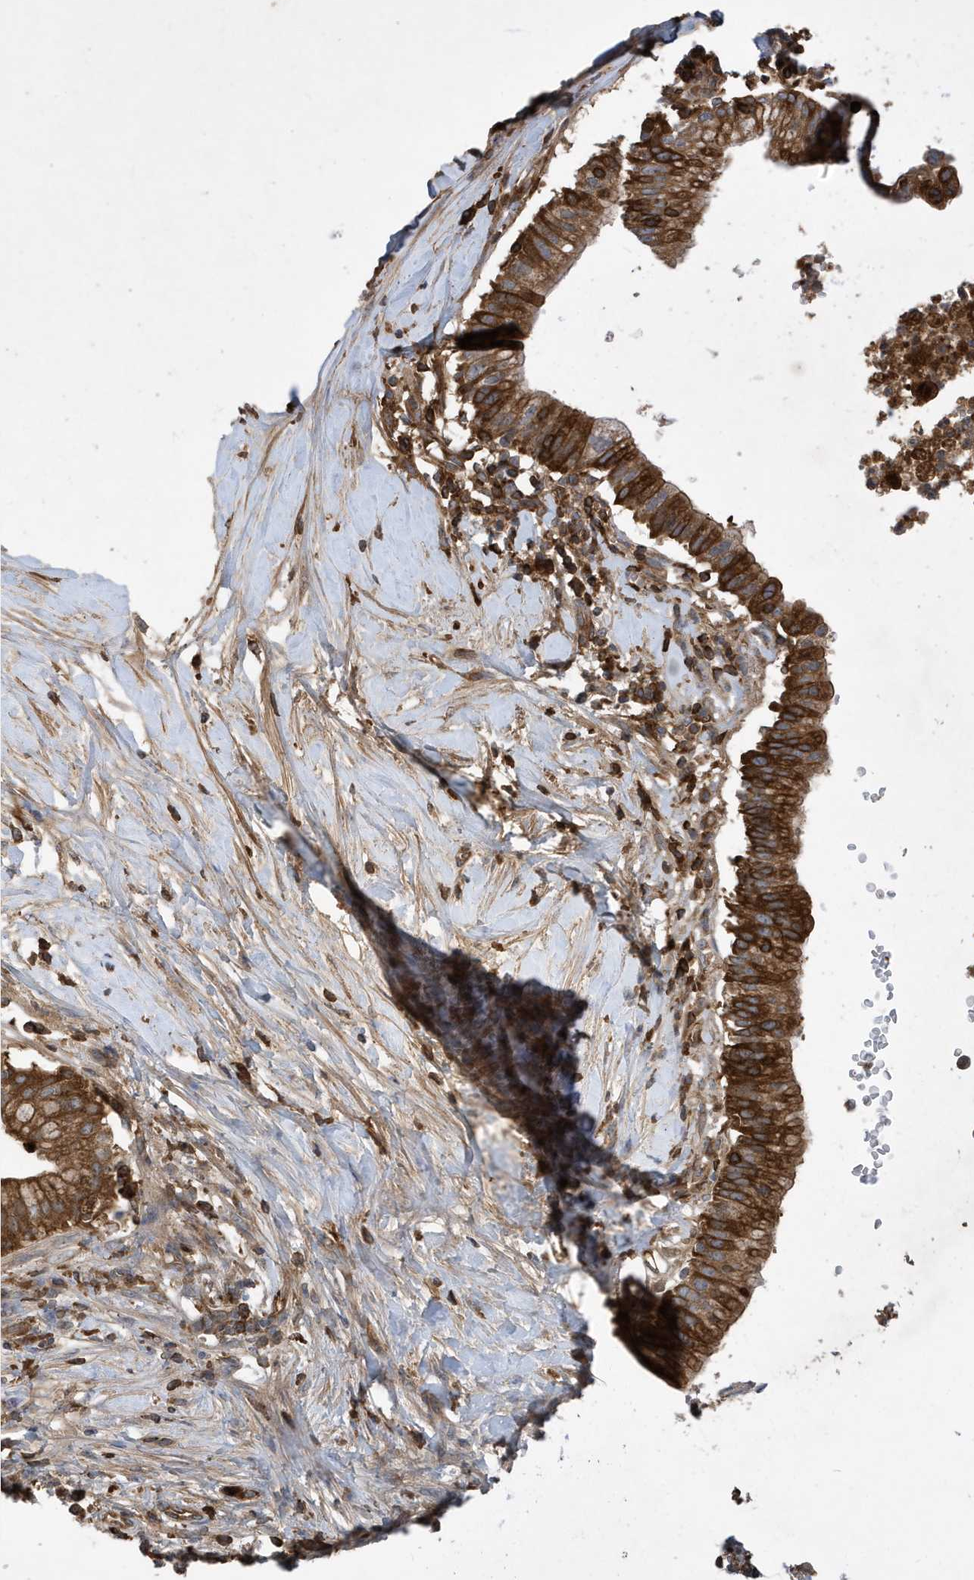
{"staining": {"intensity": "strong", "quantity": ">75%", "location": "cytoplasmic/membranous"}, "tissue": "pancreatic cancer", "cell_type": "Tumor cells", "image_type": "cancer", "snomed": [{"axis": "morphology", "description": "Adenocarcinoma, NOS"}, {"axis": "topography", "description": "Pancreas"}], "caption": "Human pancreatic cancer (adenocarcinoma) stained for a protein (brown) exhibits strong cytoplasmic/membranous positive staining in about >75% of tumor cells.", "gene": "STK19", "patient": {"sex": "male", "age": 68}}